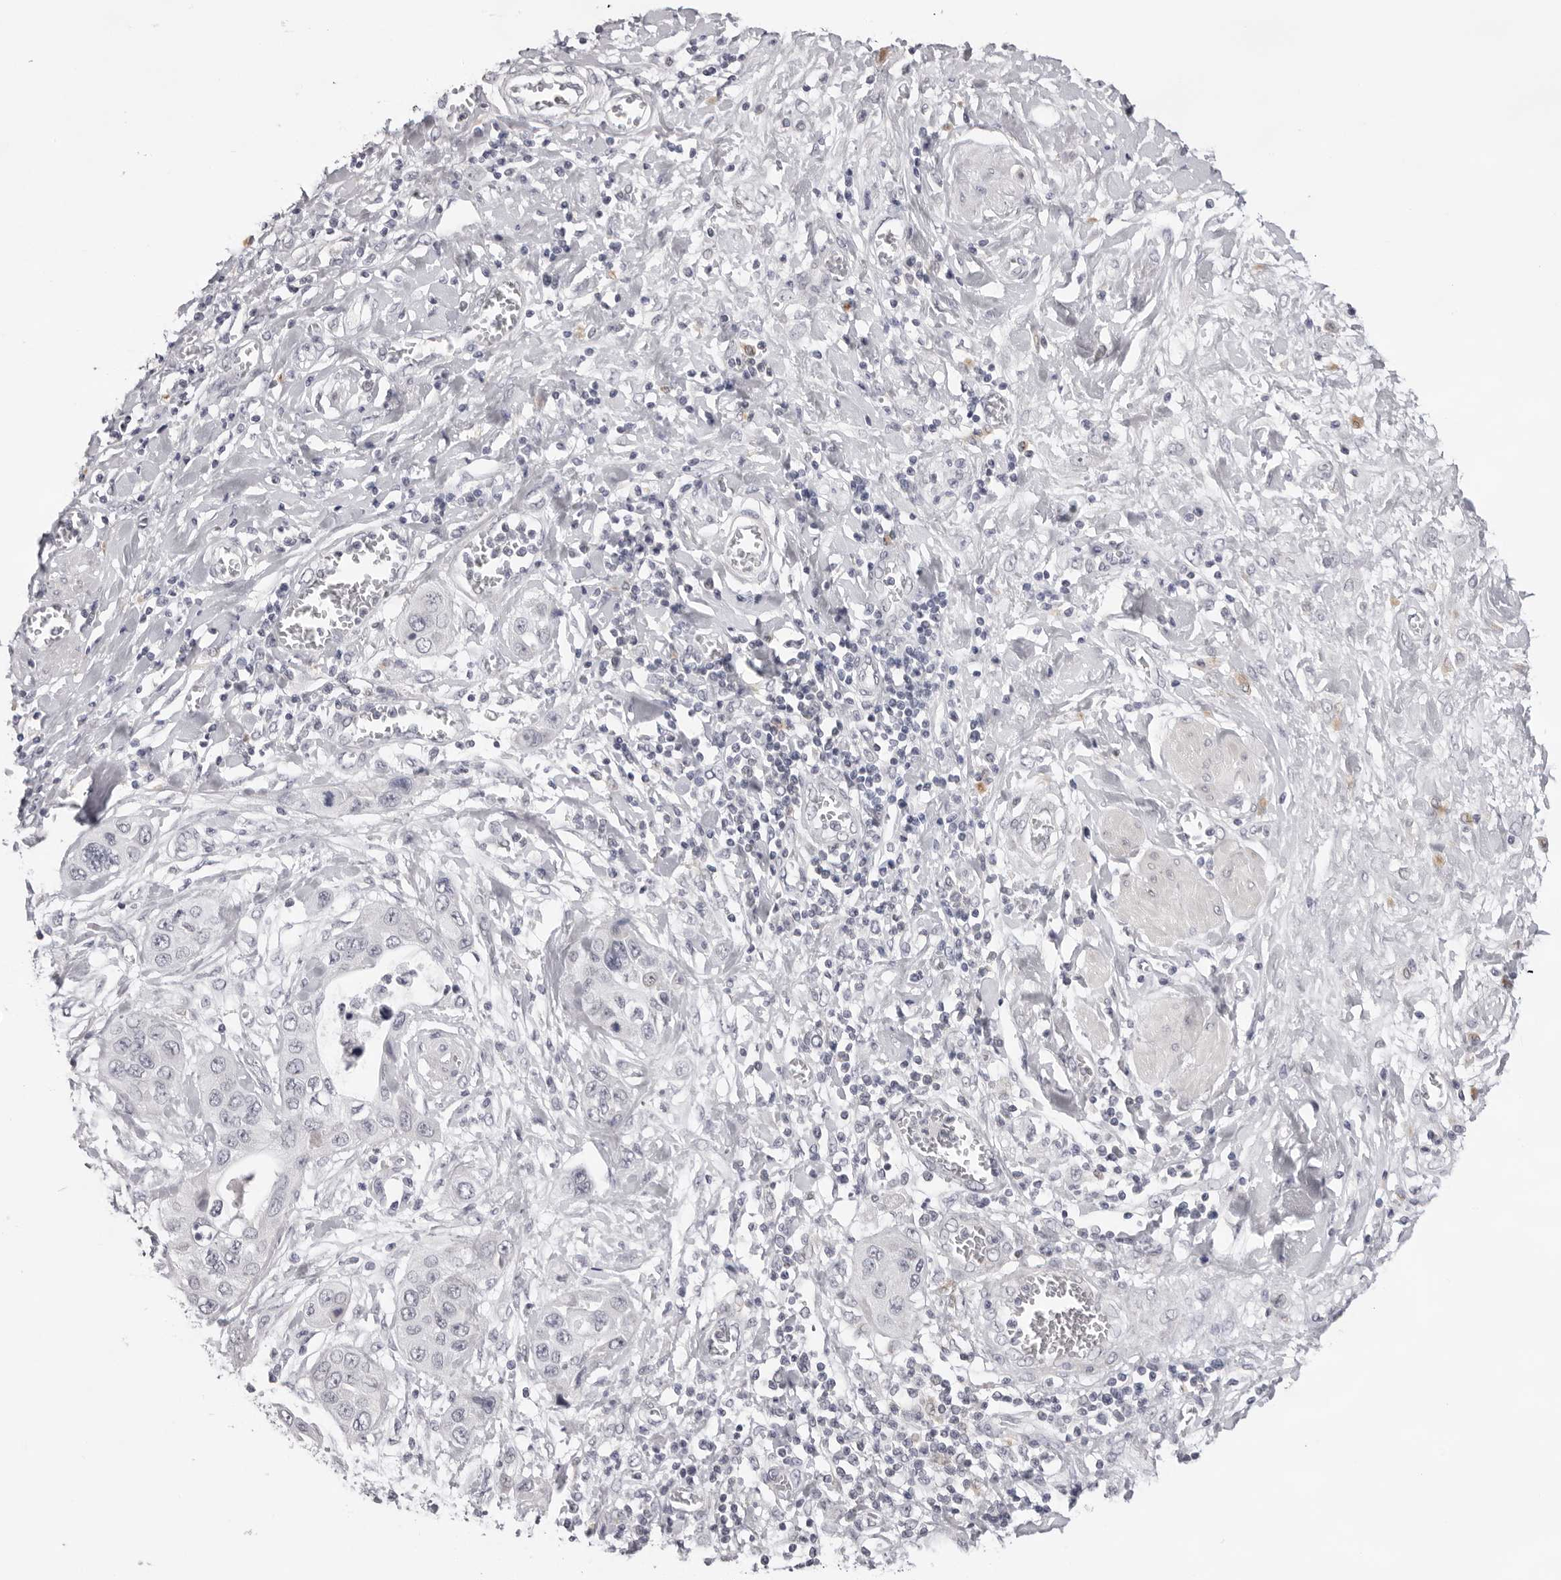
{"staining": {"intensity": "negative", "quantity": "none", "location": "none"}, "tissue": "pancreatic cancer", "cell_type": "Tumor cells", "image_type": "cancer", "snomed": [{"axis": "morphology", "description": "Adenocarcinoma, NOS"}, {"axis": "topography", "description": "Pancreas"}], "caption": "There is no significant positivity in tumor cells of adenocarcinoma (pancreatic).", "gene": "ACP6", "patient": {"sex": "female", "age": 70}}